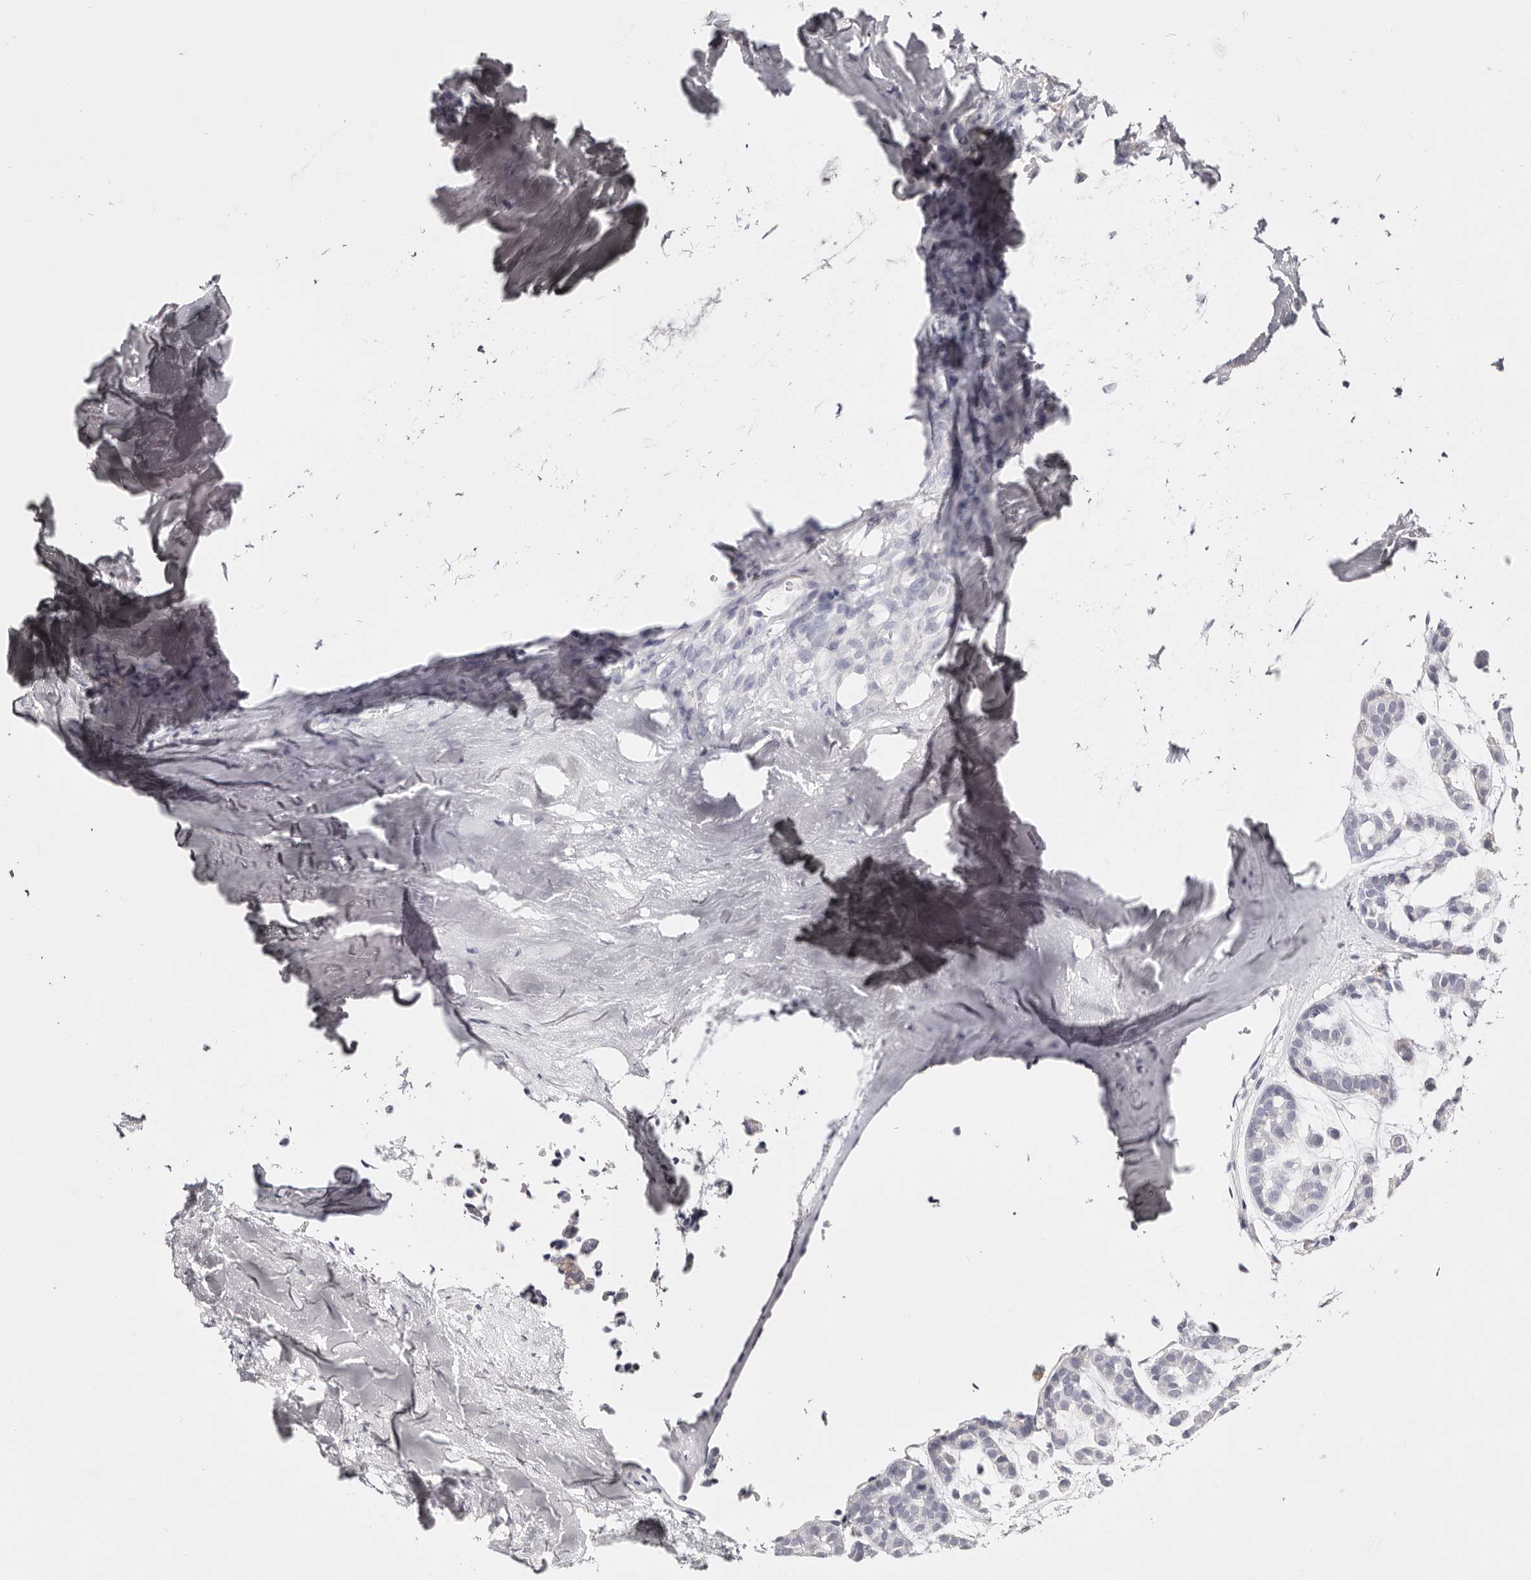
{"staining": {"intensity": "negative", "quantity": "none", "location": "none"}, "tissue": "head and neck cancer", "cell_type": "Tumor cells", "image_type": "cancer", "snomed": [{"axis": "morphology", "description": "Adenocarcinoma, NOS"}, {"axis": "morphology", "description": "Adenoma, NOS"}, {"axis": "topography", "description": "Head-Neck"}], "caption": "Immunohistochemical staining of head and neck cancer (adenocarcinoma) reveals no significant staining in tumor cells. (DAB (3,3'-diaminobenzidine) immunohistochemistry visualized using brightfield microscopy, high magnification).", "gene": "AKNAD1", "patient": {"sex": "female", "age": 55}}